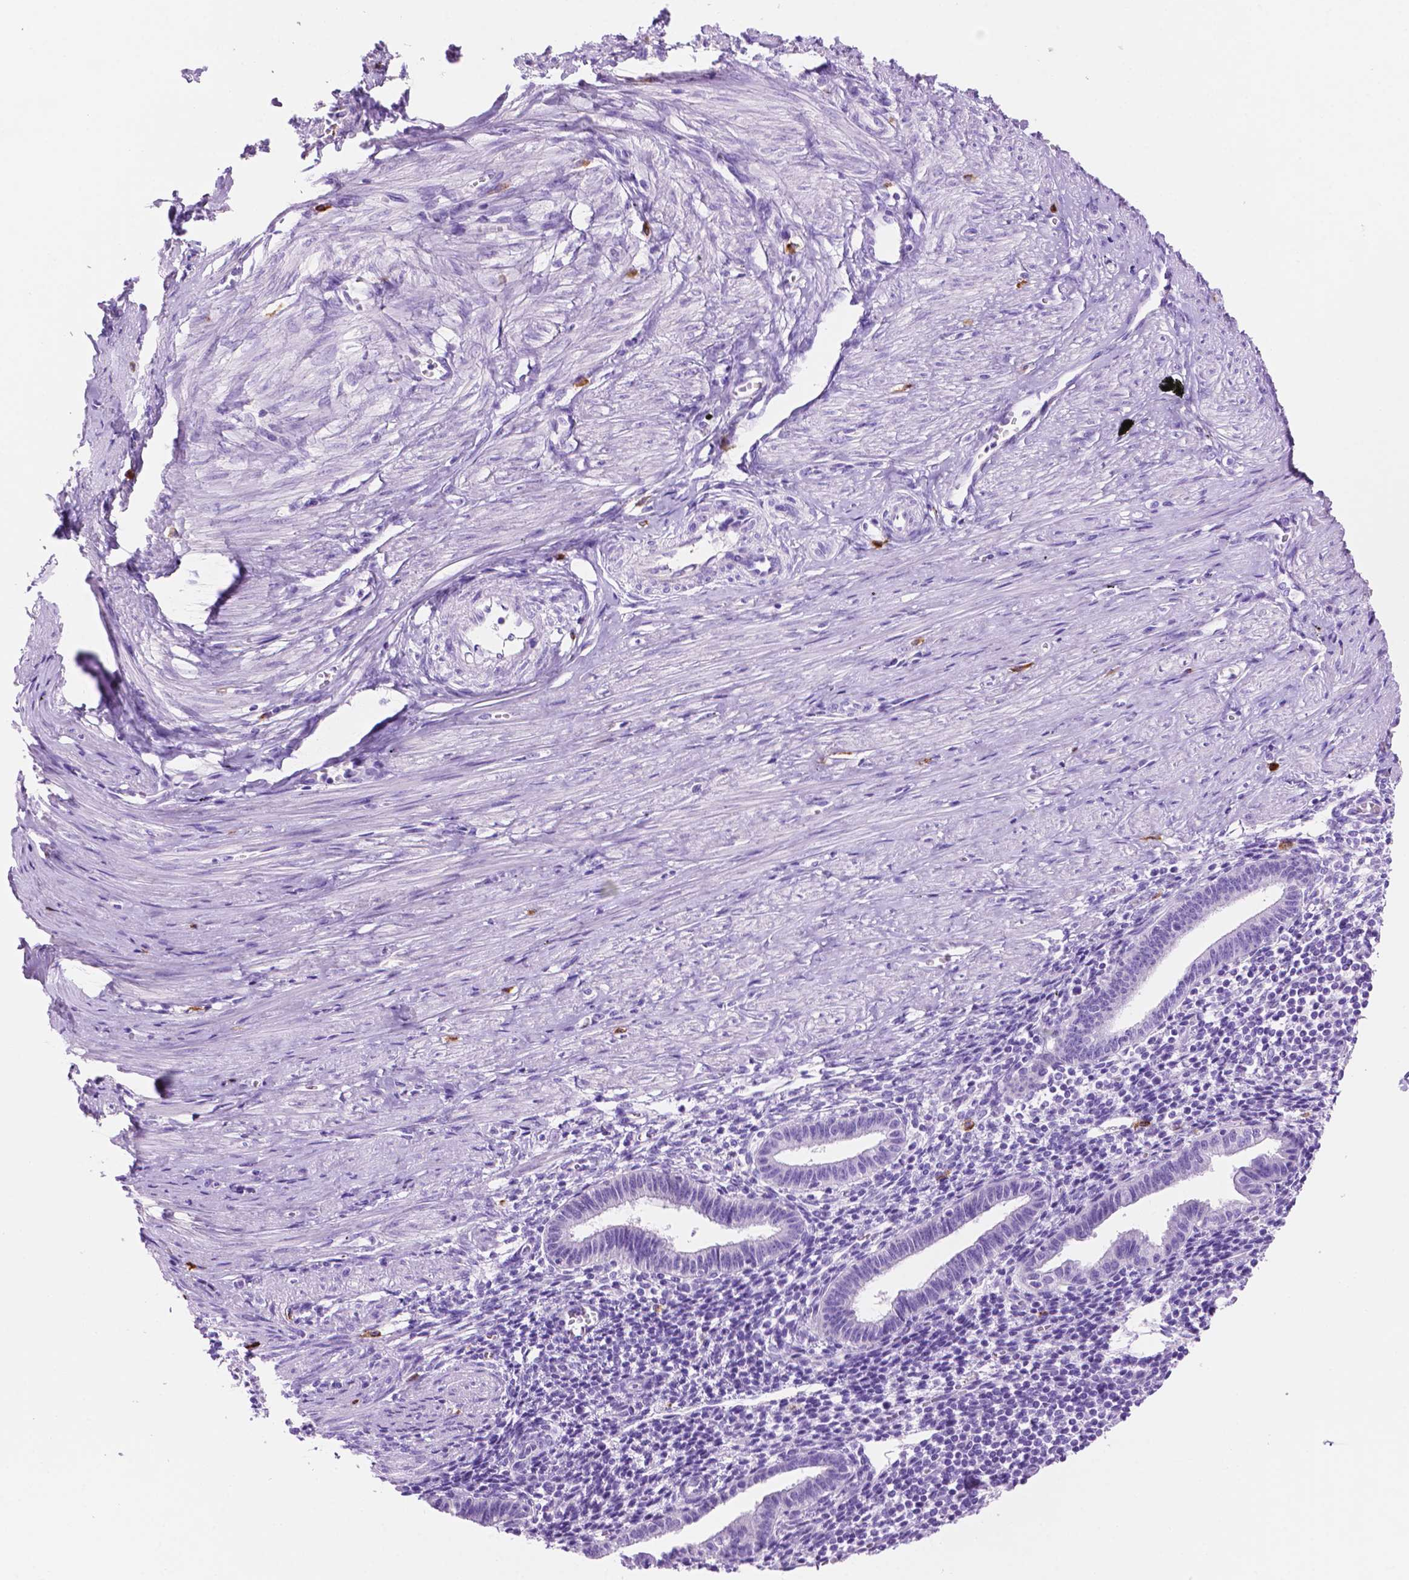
{"staining": {"intensity": "negative", "quantity": "none", "location": "none"}, "tissue": "endometrium", "cell_type": "Cells in endometrial stroma", "image_type": "normal", "snomed": [{"axis": "morphology", "description": "Normal tissue, NOS"}, {"axis": "topography", "description": "Endometrium"}], "caption": "IHC of benign endometrium exhibits no positivity in cells in endometrial stroma. (DAB IHC visualized using brightfield microscopy, high magnification).", "gene": "FOXB2", "patient": {"sex": "female", "age": 37}}